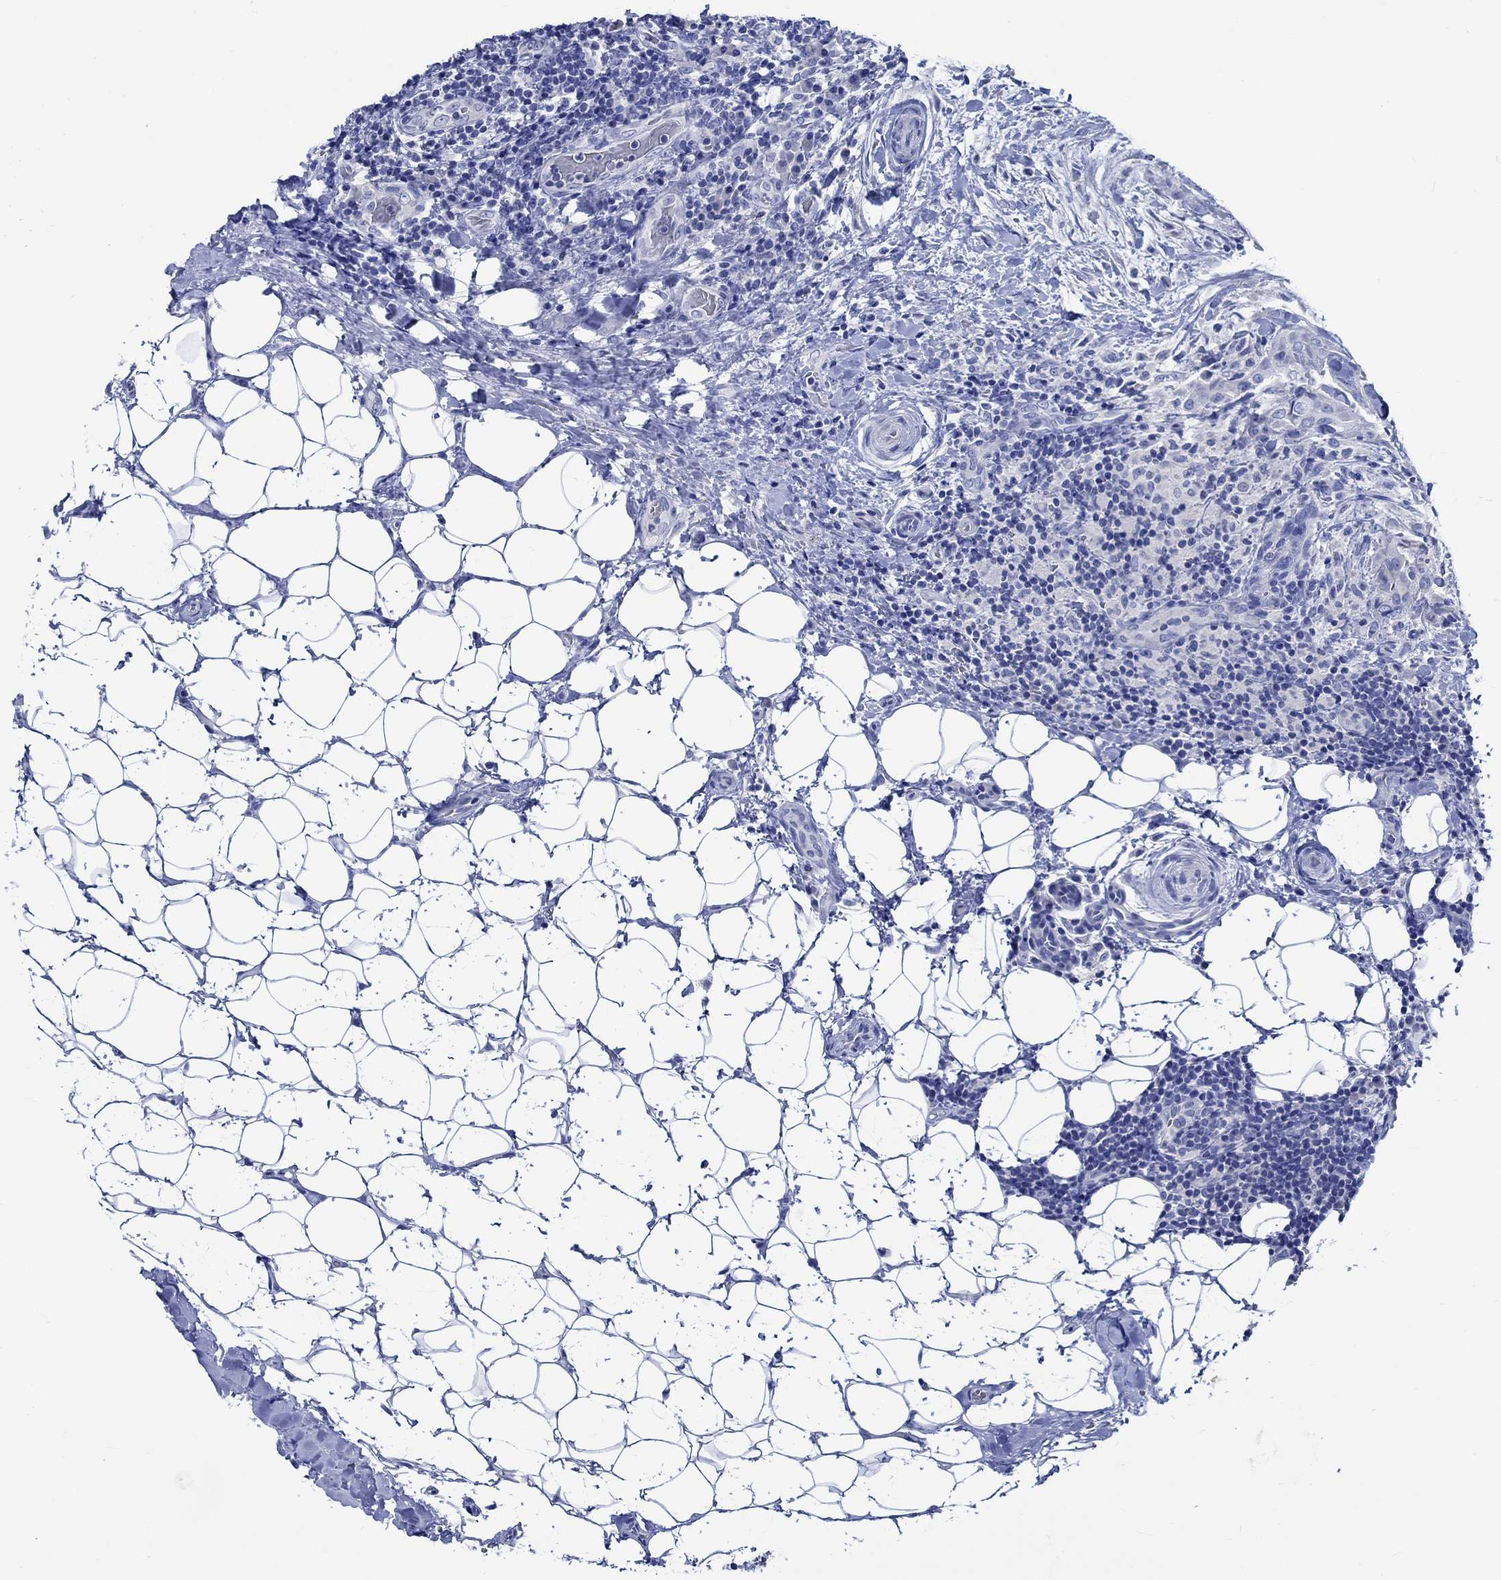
{"staining": {"intensity": "negative", "quantity": "none", "location": "none"}, "tissue": "thyroid cancer", "cell_type": "Tumor cells", "image_type": "cancer", "snomed": [{"axis": "morphology", "description": "Papillary adenocarcinoma, NOS"}, {"axis": "topography", "description": "Thyroid gland"}], "caption": "Thyroid cancer (papillary adenocarcinoma) was stained to show a protein in brown. There is no significant positivity in tumor cells. (DAB (3,3'-diaminobenzidine) IHC with hematoxylin counter stain).", "gene": "PTPRN2", "patient": {"sex": "male", "age": 61}}